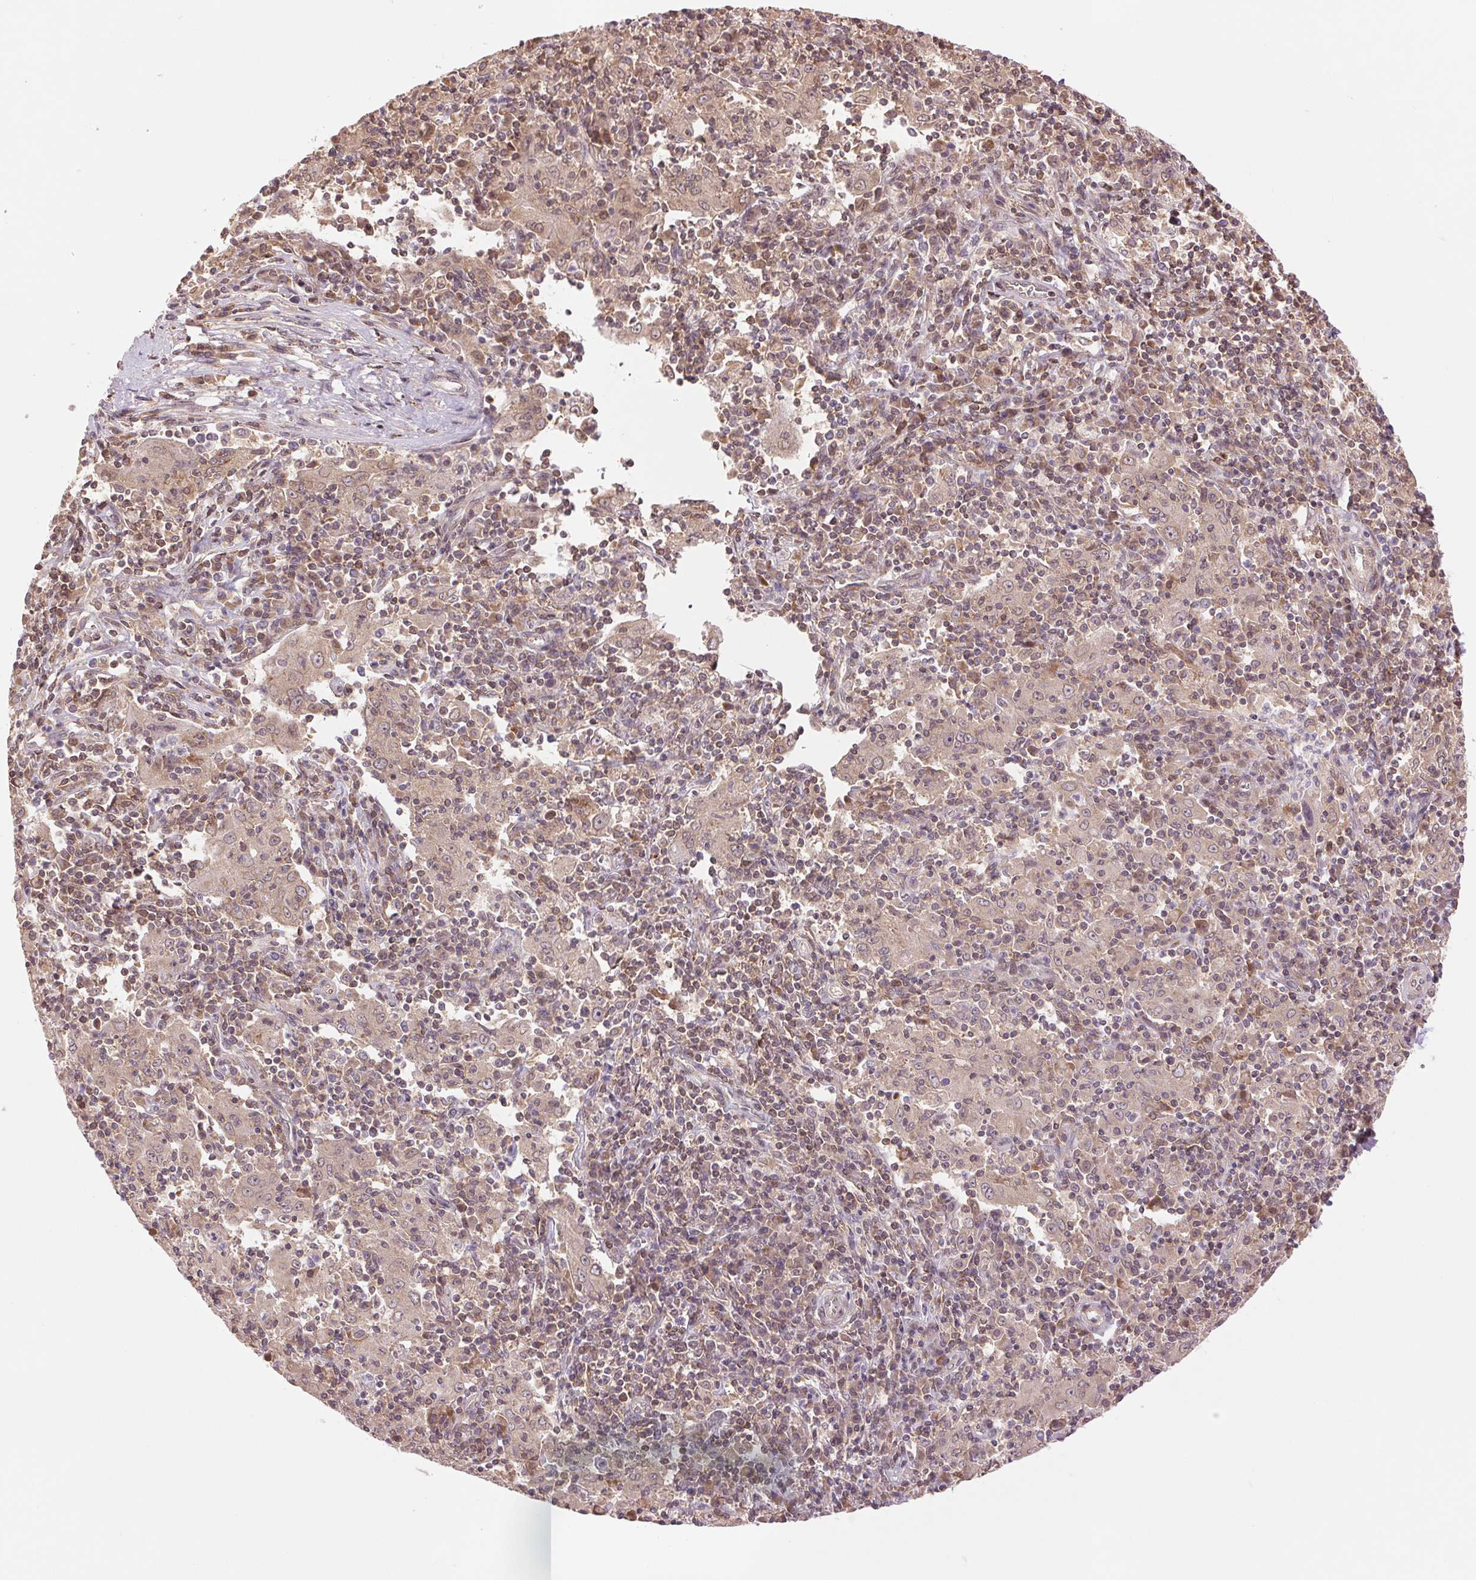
{"staining": {"intensity": "weak", "quantity": ">75%", "location": "cytoplasmic/membranous"}, "tissue": "pancreatic cancer", "cell_type": "Tumor cells", "image_type": "cancer", "snomed": [{"axis": "morphology", "description": "Adenocarcinoma, NOS"}, {"axis": "topography", "description": "Pancreas"}], "caption": "Immunohistochemistry of adenocarcinoma (pancreatic) demonstrates low levels of weak cytoplasmic/membranous staining in about >75% of tumor cells.", "gene": "BTF3L4", "patient": {"sex": "male", "age": 63}}